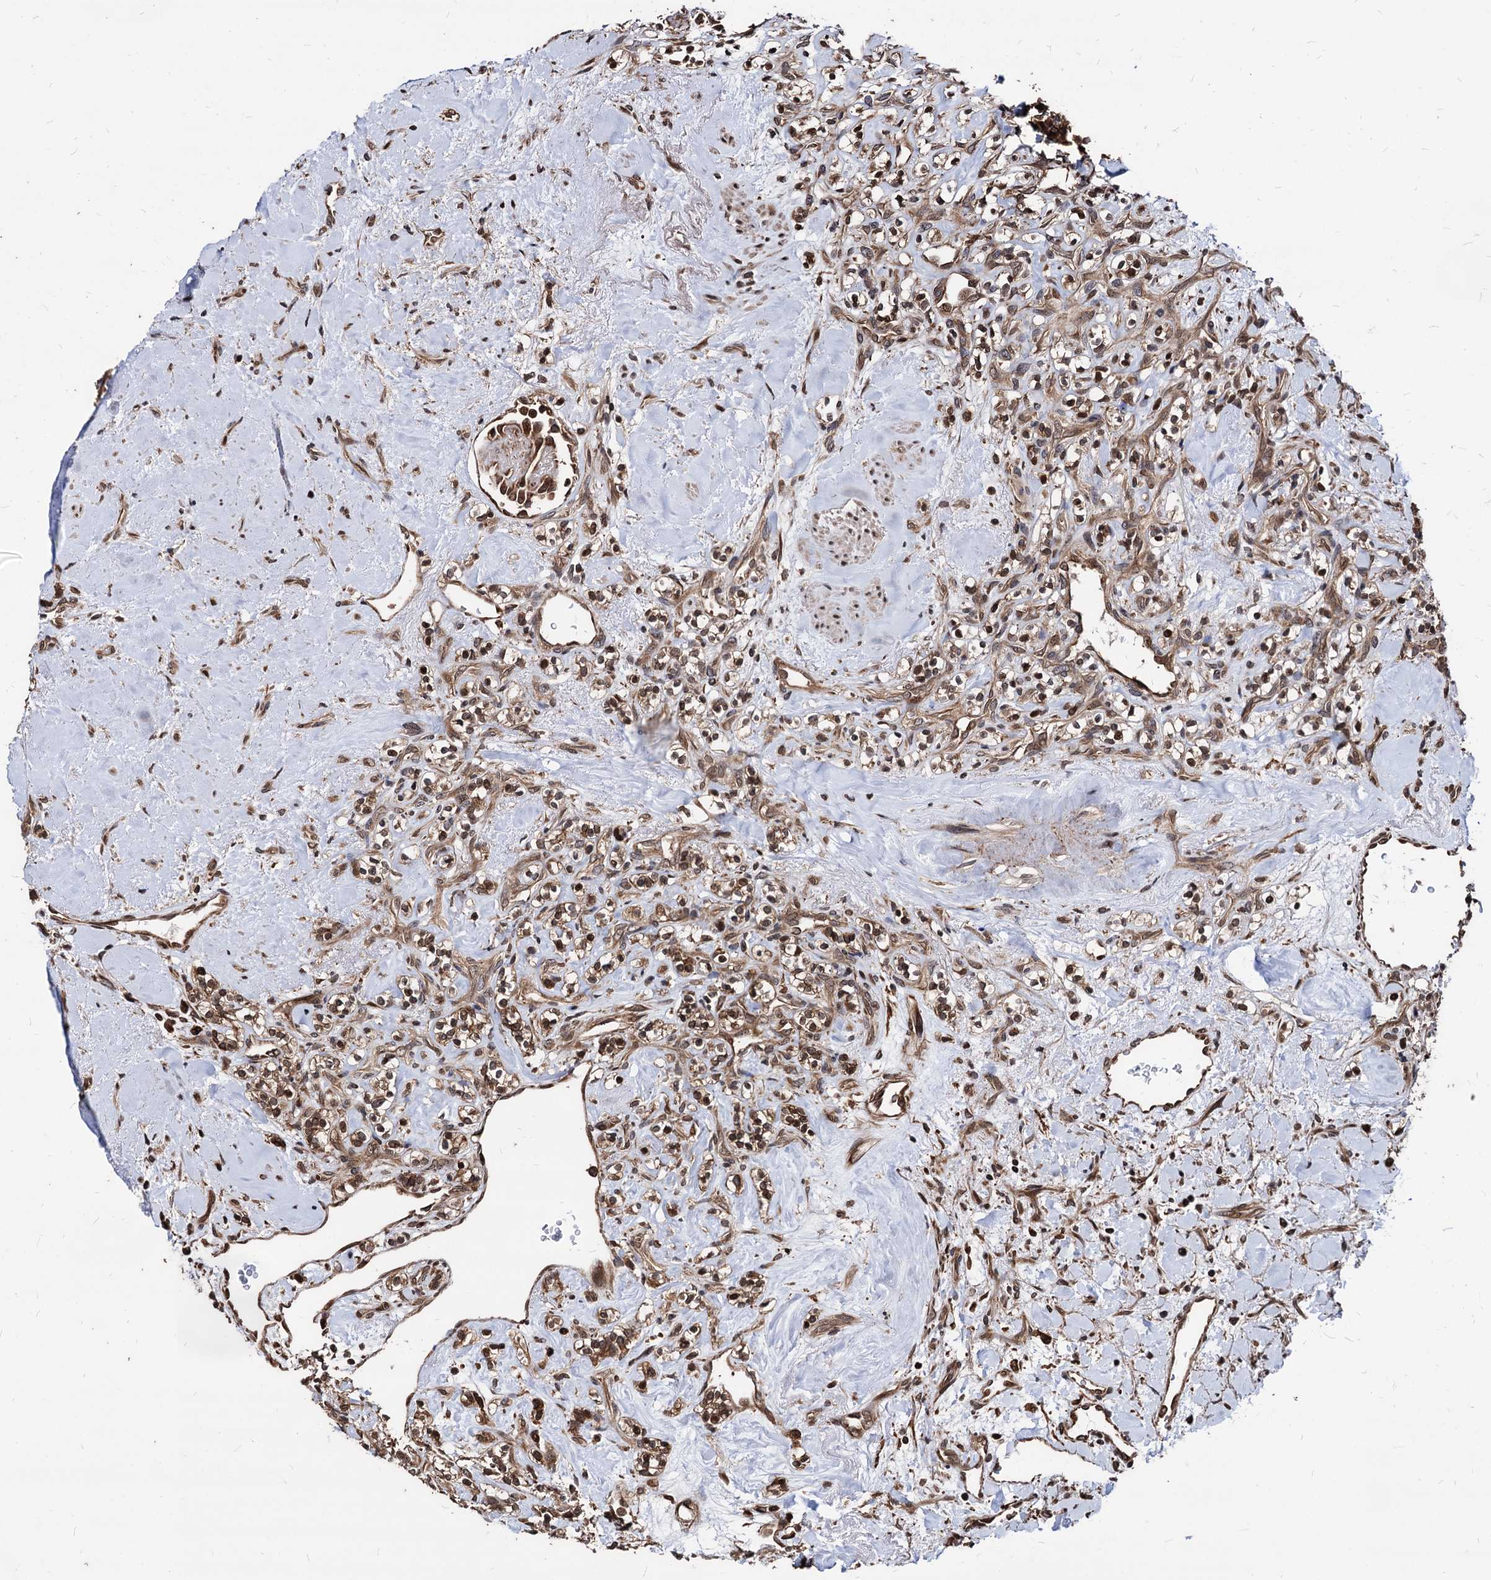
{"staining": {"intensity": "moderate", "quantity": ">75%", "location": "cytoplasmic/membranous,nuclear"}, "tissue": "renal cancer", "cell_type": "Tumor cells", "image_type": "cancer", "snomed": [{"axis": "morphology", "description": "Adenocarcinoma, NOS"}, {"axis": "topography", "description": "Kidney"}], "caption": "Moderate cytoplasmic/membranous and nuclear protein positivity is present in approximately >75% of tumor cells in renal adenocarcinoma.", "gene": "ANKRD12", "patient": {"sex": "male", "age": 77}}